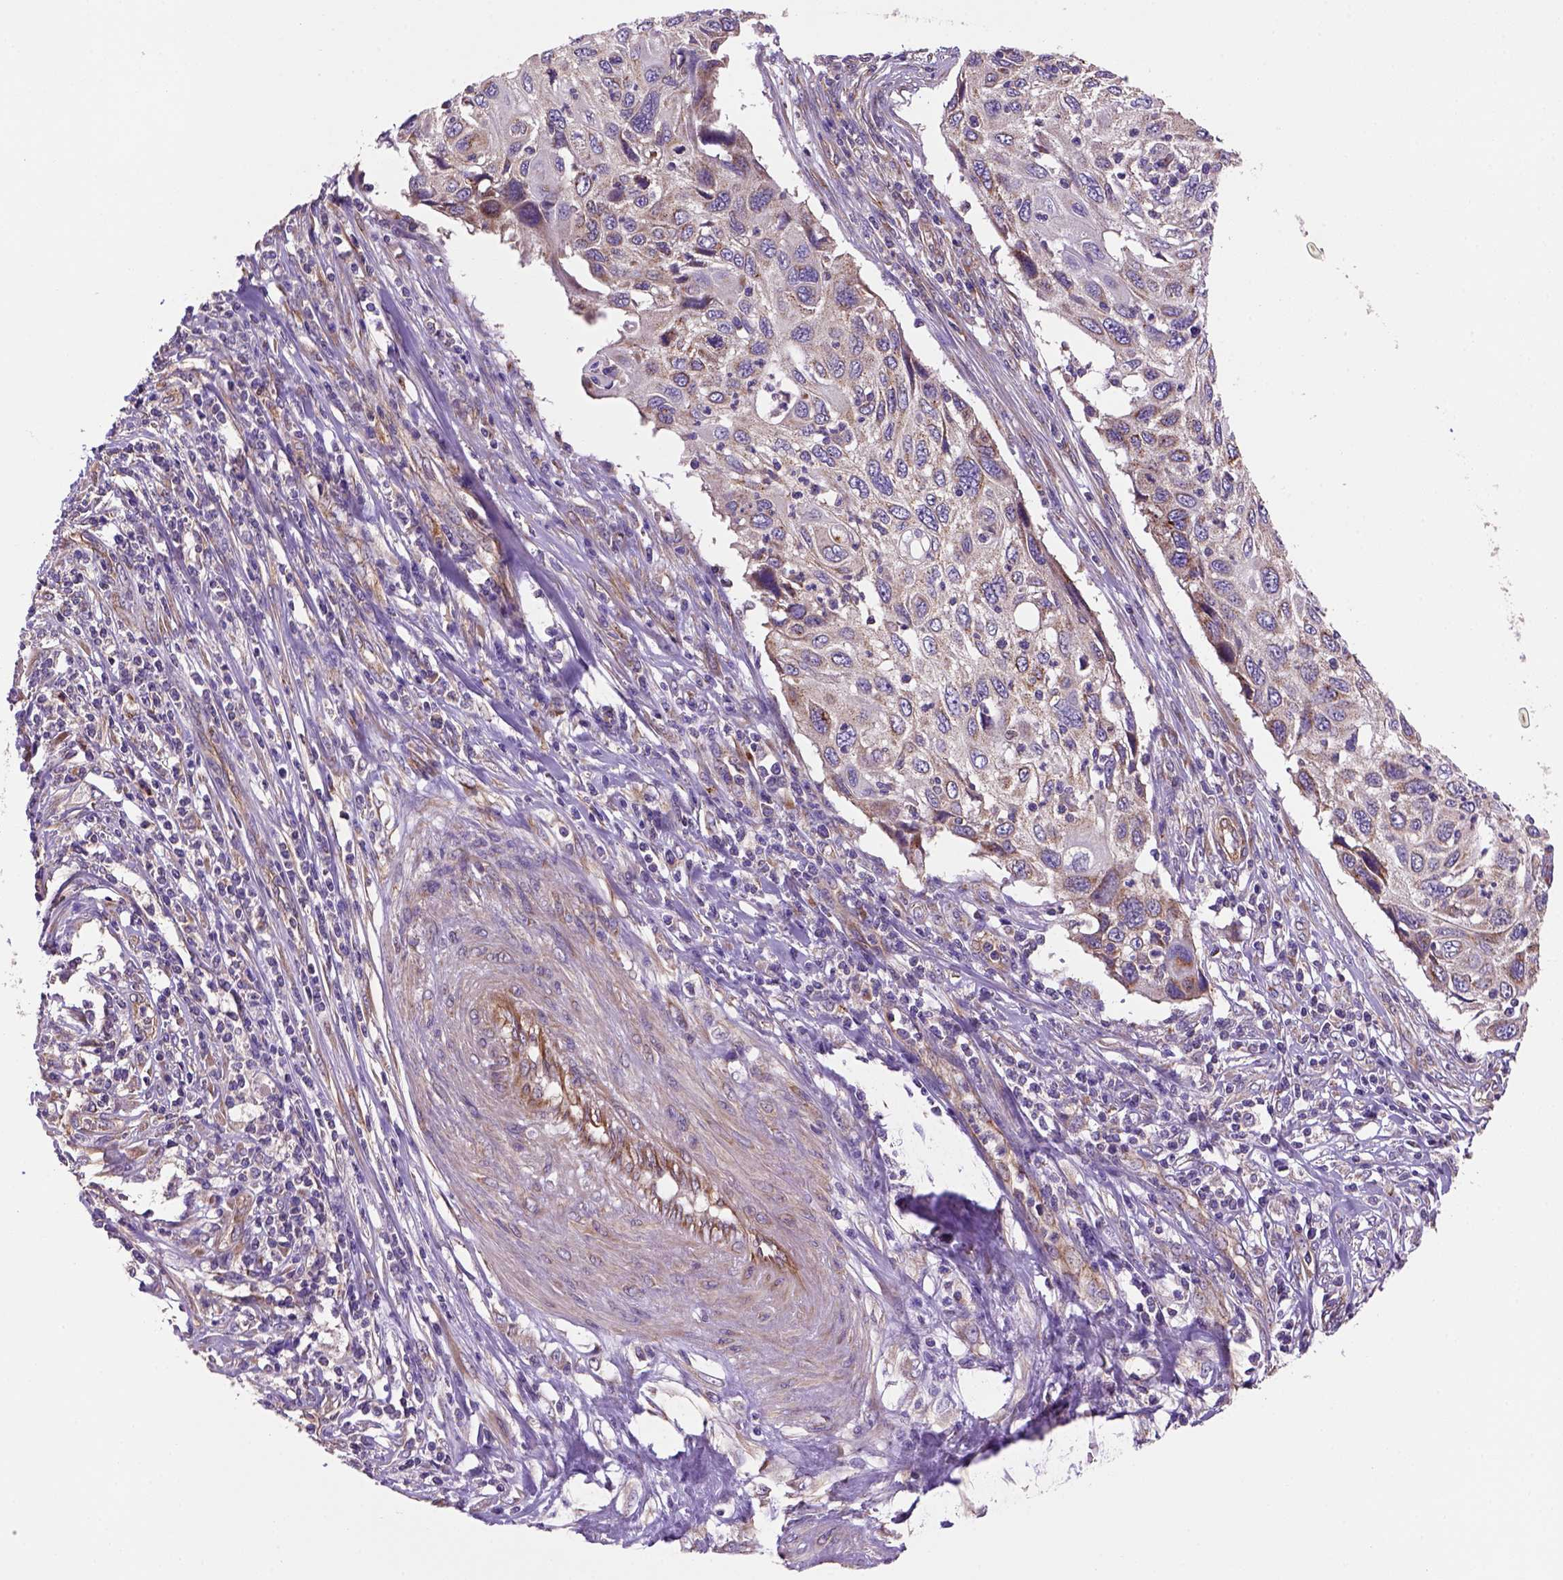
{"staining": {"intensity": "moderate", "quantity": "<25%", "location": "cytoplasmic/membranous"}, "tissue": "cervical cancer", "cell_type": "Tumor cells", "image_type": "cancer", "snomed": [{"axis": "morphology", "description": "Squamous cell carcinoma, NOS"}, {"axis": "topography", "description": "Cervix"}], "caption": "Protein expression analysis of cervical squamous cell carcinoma demonstrates moderate cytoplasmic/membranous expression in about <25% of tumor cells.", "gene": "WARS2", "patient": {"sex": "female", "age": 70}}